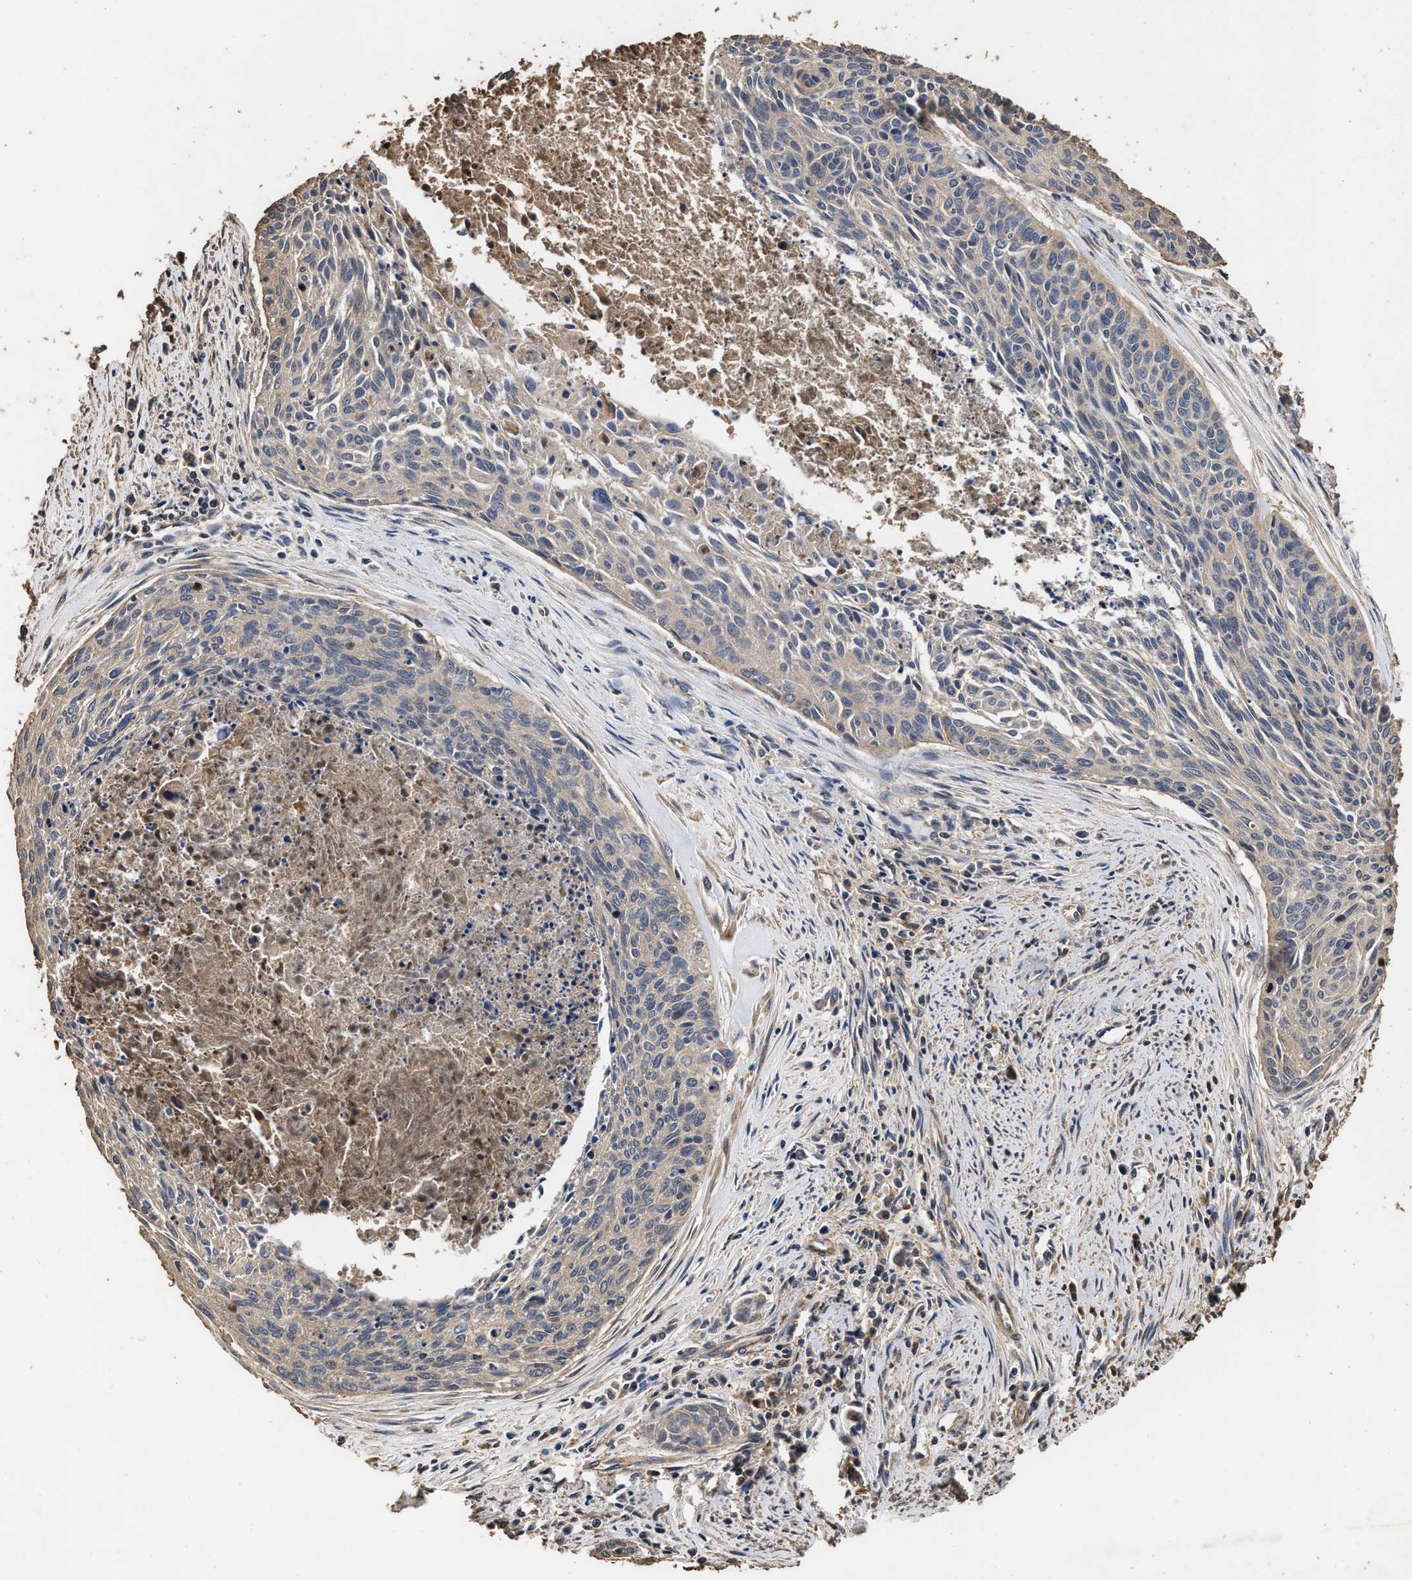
{"staining": {"intensity": "weak", "quantity": "<25%", "location": "cytoplasmic/membranous"}, "tissue": "cervical cancer", "cell_type": "Tumor cells", "image_type": "cancer", "snomed": [{"axis": "morphology", "description": "Squamous cell carcinoma, NOS"}, {"axis": "topography", "description": "Cervix"}], "caption": "Histopathology image shows no protein positivity in tumor cells of squamous cell carcinoma (cervical) tissue.", "gene": "KYAT1", "patient": {"sex": "female", "age": 55}}